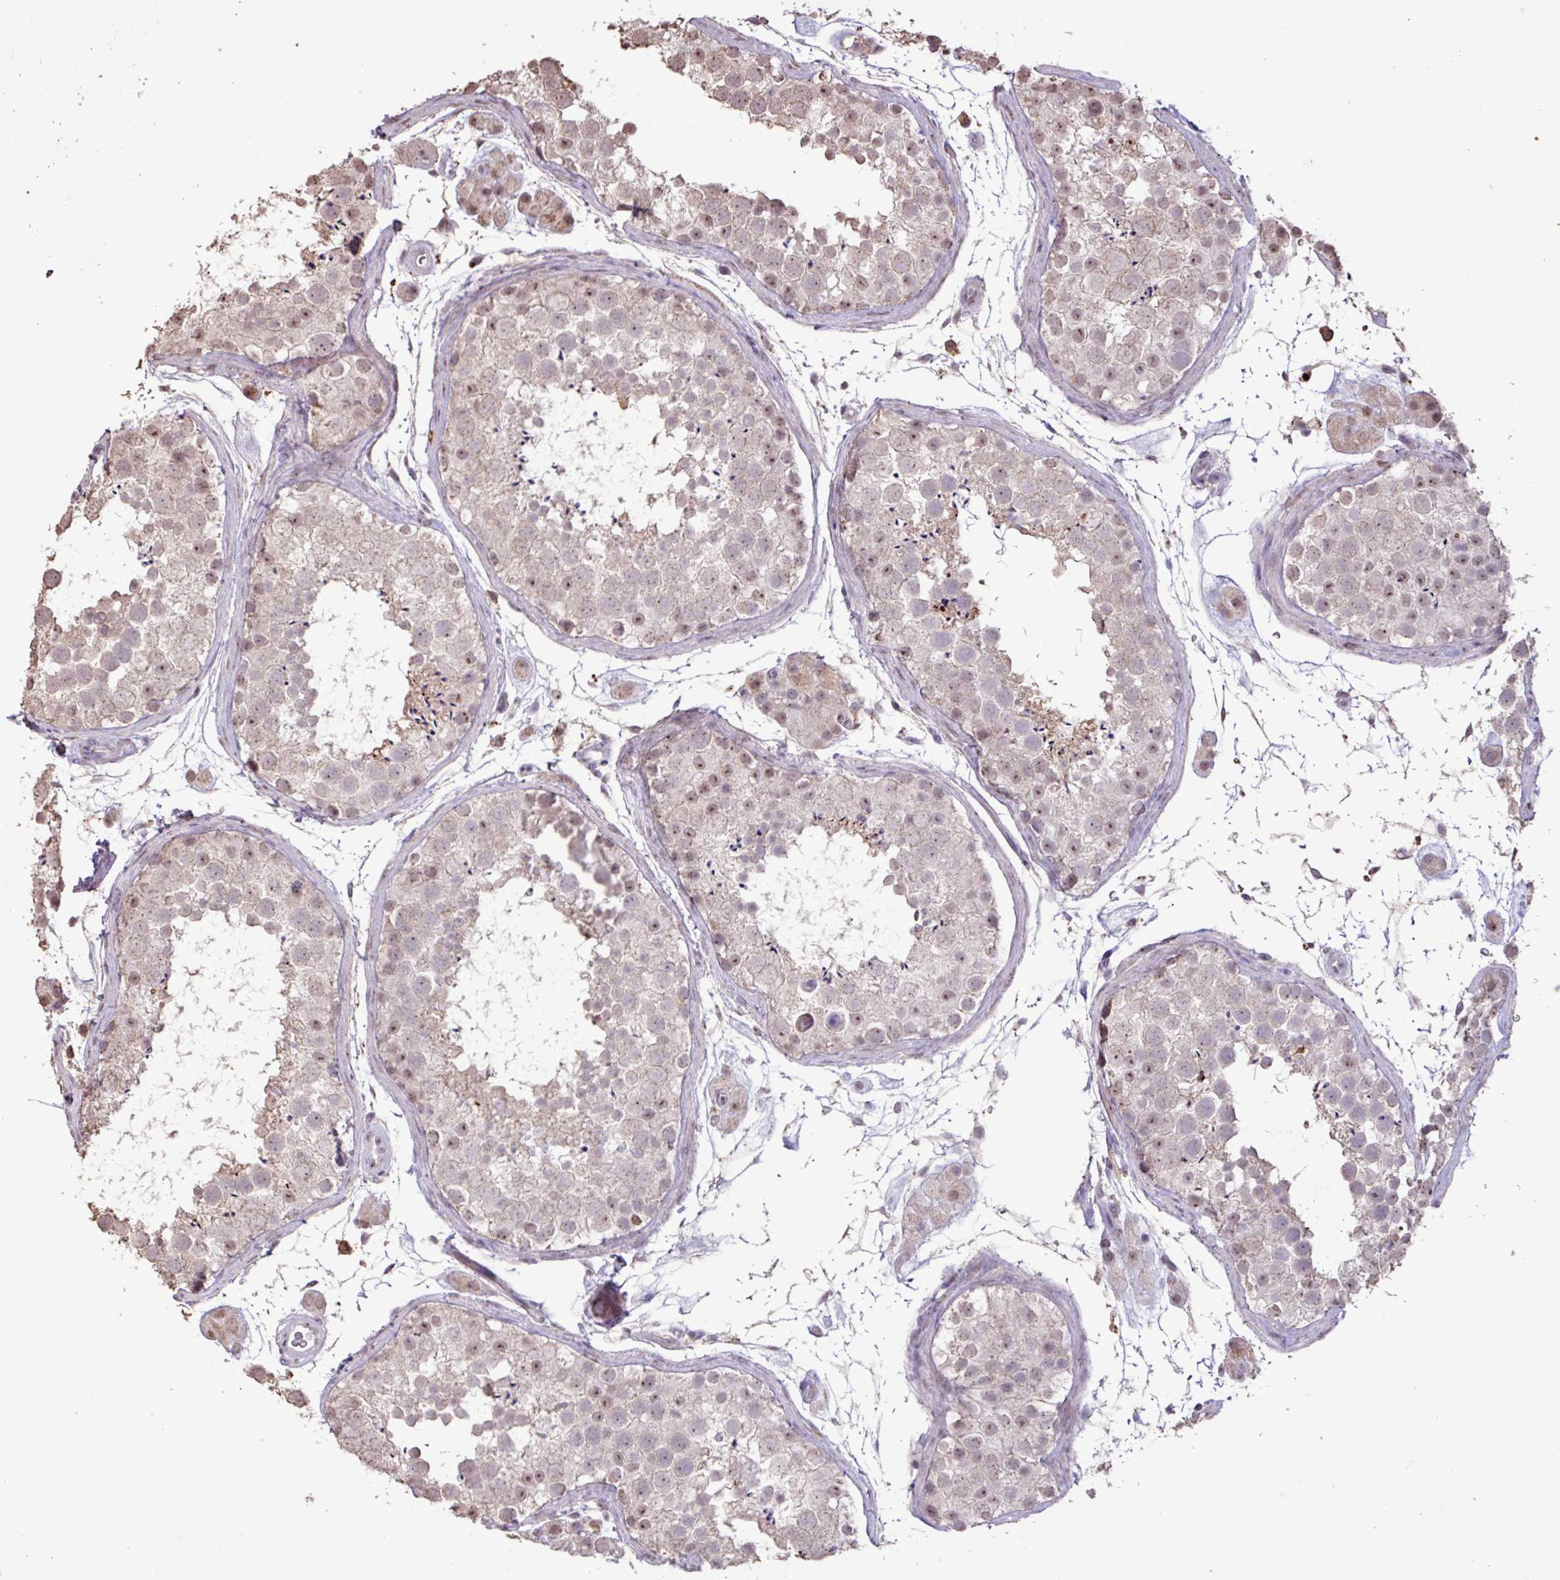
{"staining": {"intensity": "weak", "quantity": "25%-75%", "location": "nuclear"}, "tissue": "testis", "cell_type": "Cells in seminiferous ducts", "image_type": "normal", "snomed": [{"axis": "morphology", "description": "Normal tissue, NOS"}, {"axis": "topography", "description": "Testis"}], "caption": "Brown immunohistochemical staining in unremarkable human testis displays weak nuclear staining in approximately 25%-75% of cells in seminiferous ducts. The staining was performed using DAB (3,3'-diaminobenzidine), with brown indicating positive protein expression. Nuclei are stained blue with hematoxylin.", "gene": "L3MBTL3", "patient": {"sex": "male", "age": 41}}